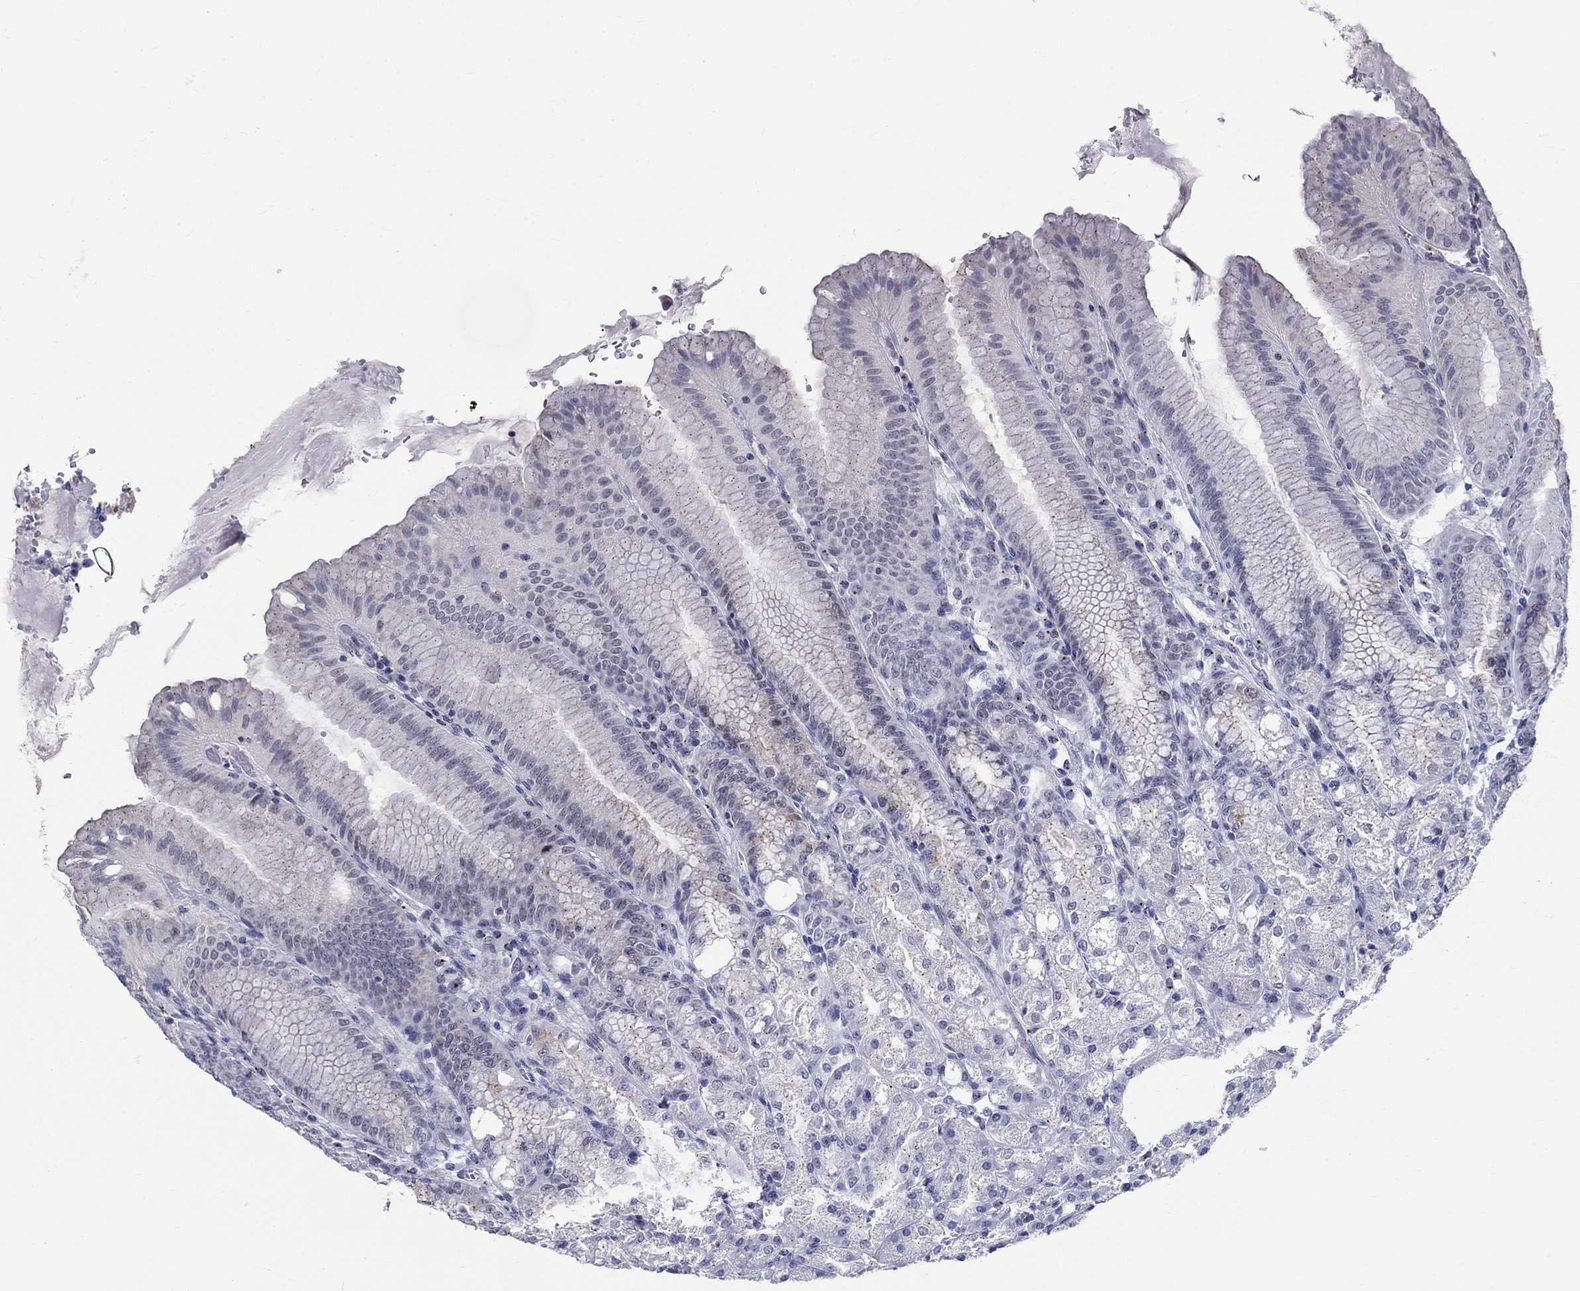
{"staining": {"intensity": "negative", "quantity": "none", "location": "none"}, "tissue": "stomach", "cell_type": "Glandular cells", "image_type": "normal", "snomed": [{"axis": "morphology", "description": "Normal tissue, NOS"}, {"axis": "topography", "description": "Stomach"}], "caption": "Histopathology image shows no significant protein expression in glandular cells of normal stomach. The staining is performed using DAB brown chromogen with nuclei counter-stained in using hematoxylin.", "gene": "CEP43", "patient": {"sex": "male", "age": 71}}